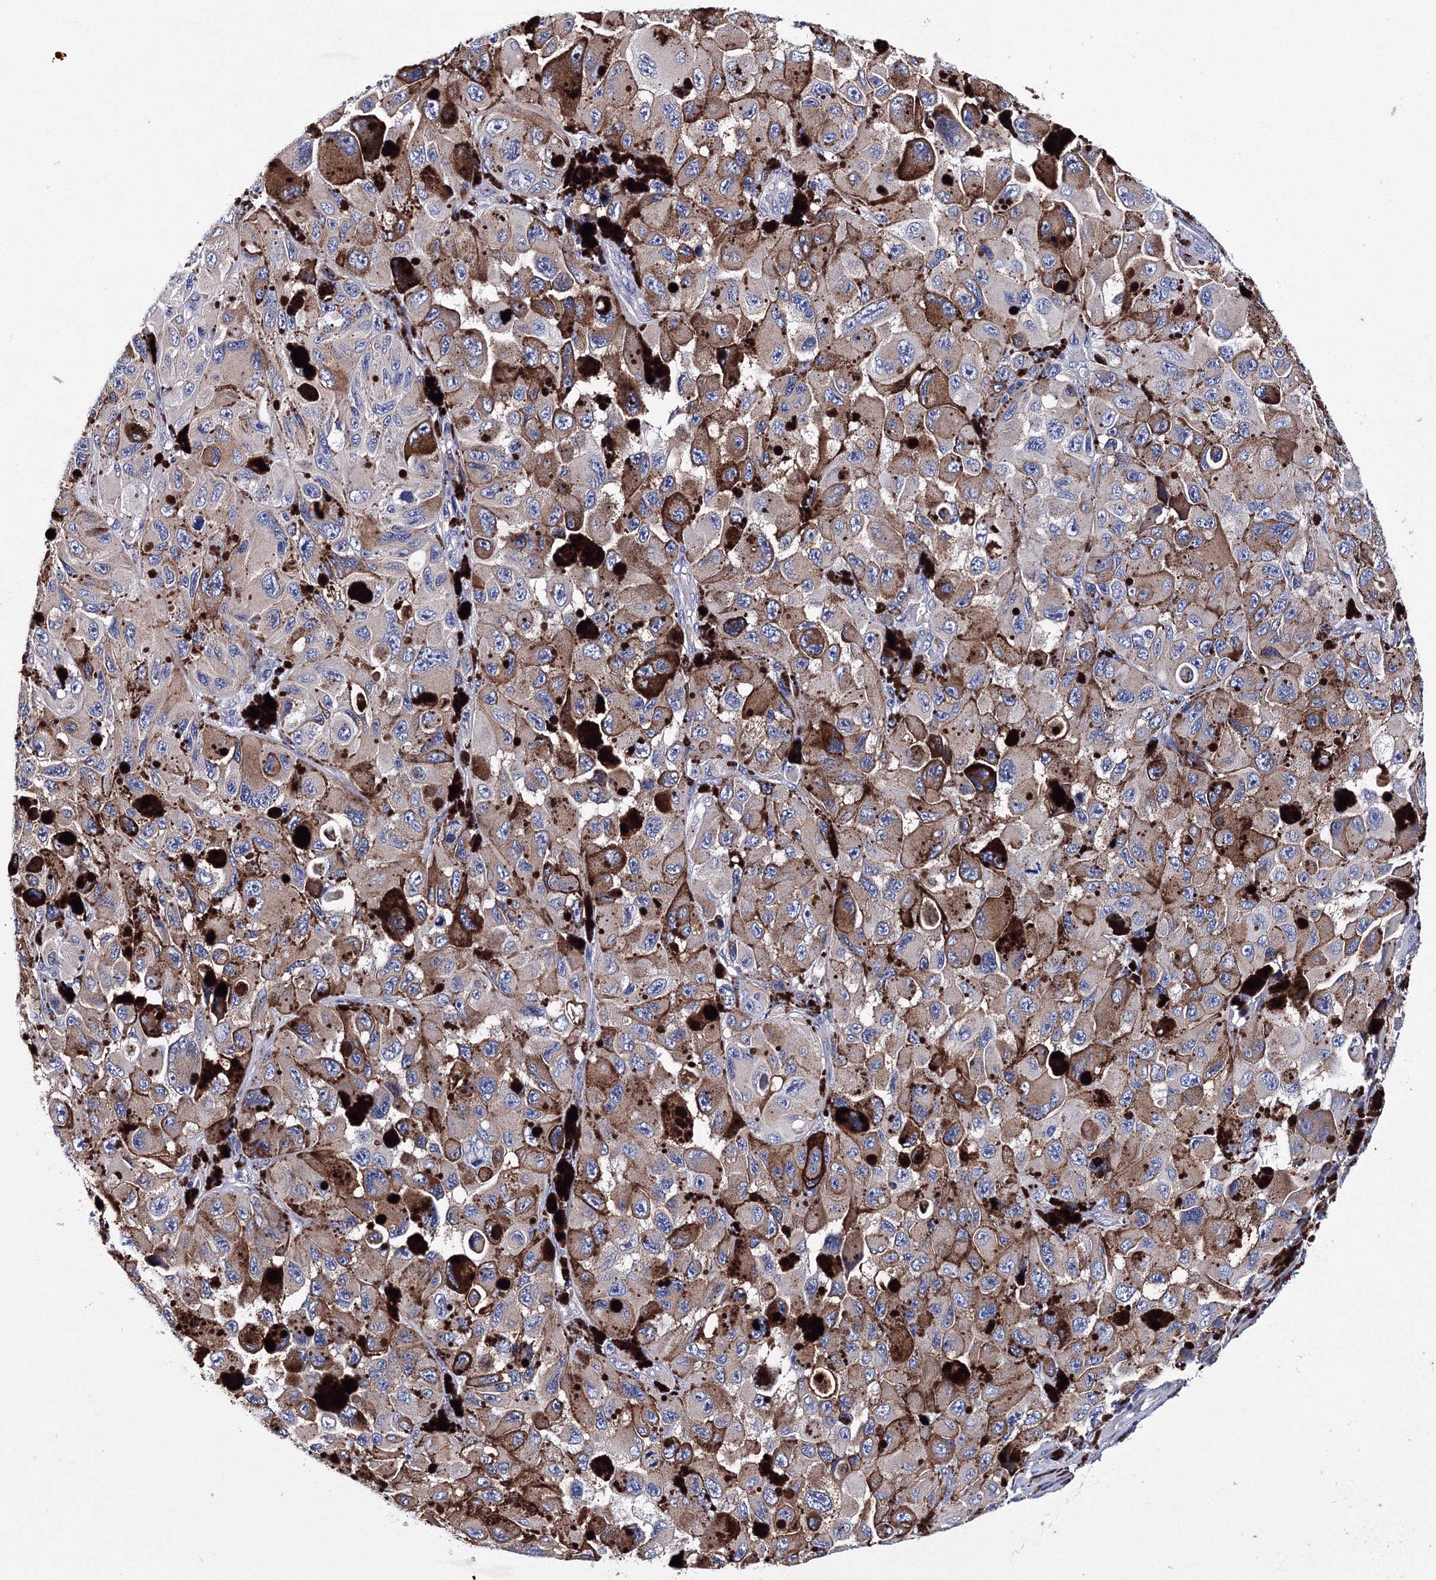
{"staining": {"intensity": "strong", "quantity": "<25%", "location": "cytoplasmic/membranous"}, "tissue": "melanoma", "cell_type": "Tumor cells", "image_type": "cancer", "snomed": [{"axis": "morphology", "description": "Malignant melanoma, NOS"}, {"axis": "topography", "description": "Skin"}], "caption": "Brown immunohistochemical staining in malignant melanoma displays strong cytoplasmic/membranous staining in approximately <25% of tumor cells.", "gene": "TRPM2", "patient": {"sex": "female", "age": 73}}